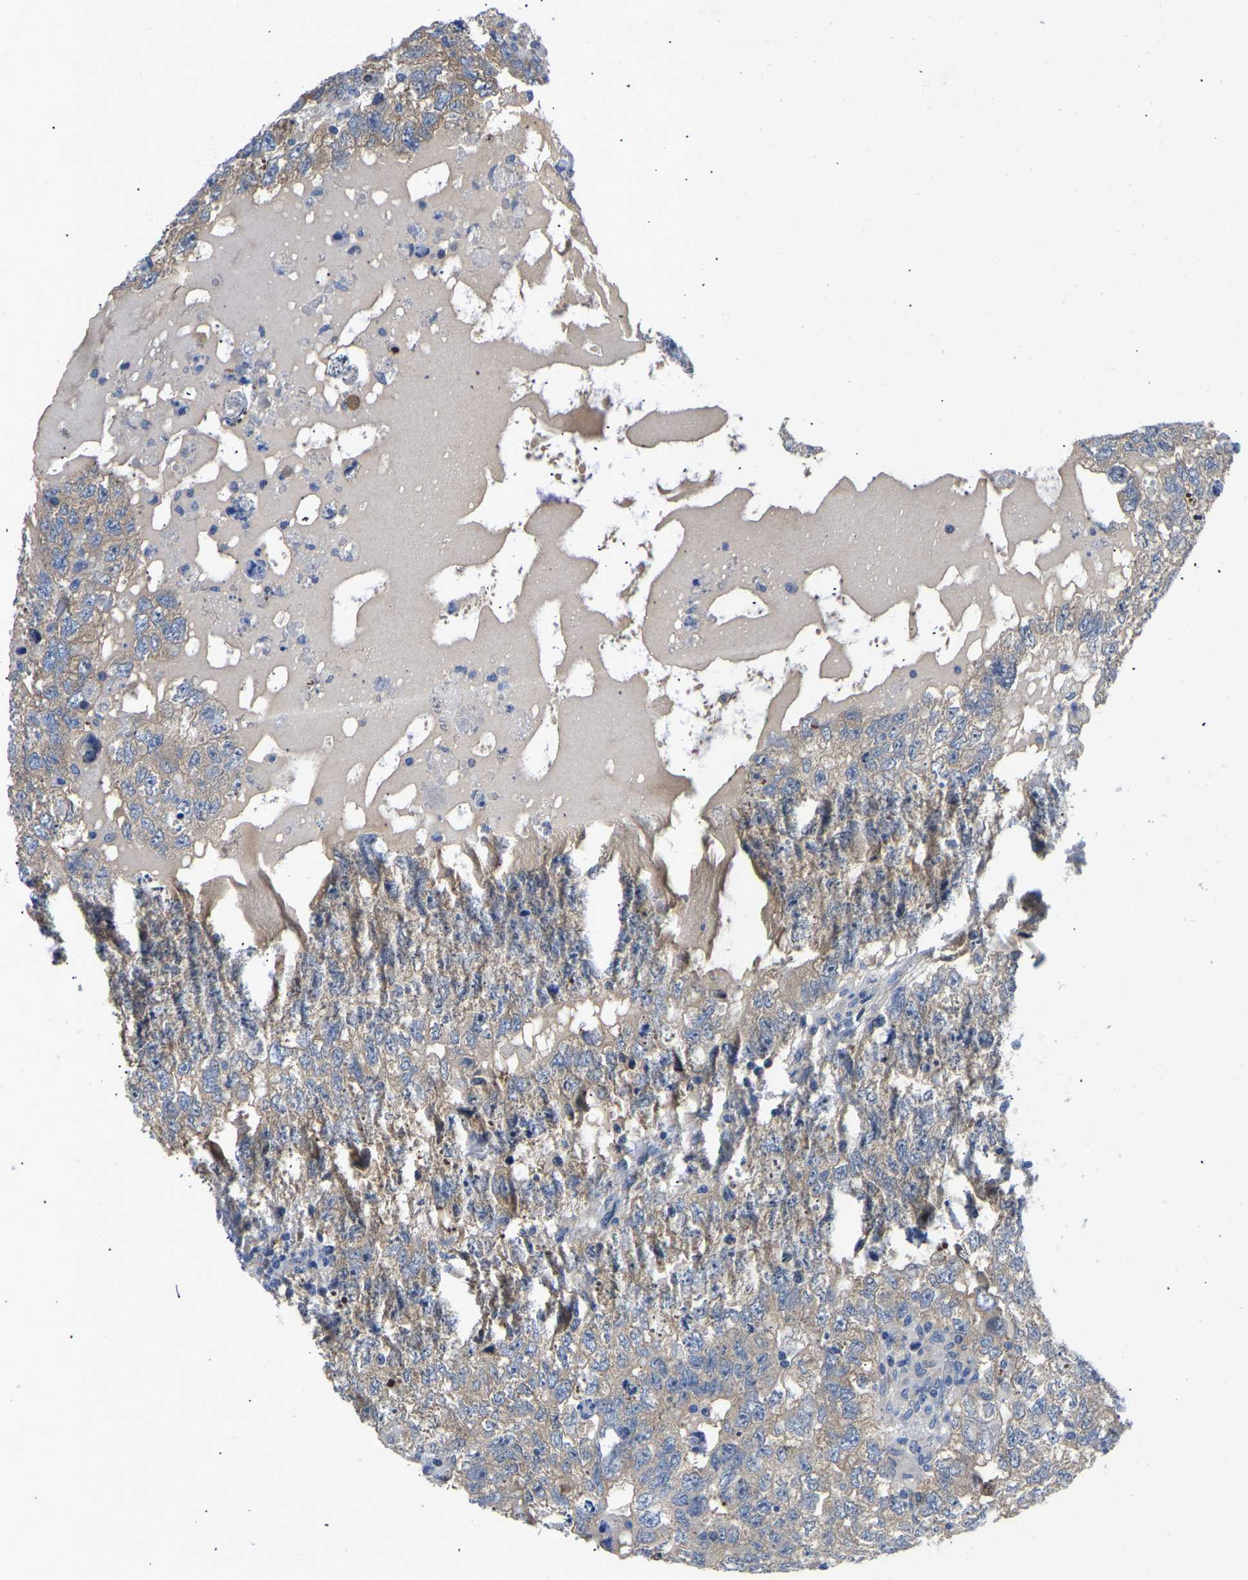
{"staining": {"intensity": "weak", "quantity": ">75%", "location": "cytoplasmic/membranous"}, "tissue": "testis cancer", "cell_type": "Tumor cells", "image_type": "cancer", "snomed": [{"axis": "morphology", "description": "Carcinoma, Embryonal, NOS"}, {"axis": "topography", "description": "Testis"}], "caption": "Immunohistochemistry (IHC) histopathology image of testis embryonal carcinoma stained for a protein (brown), which exhibits low levels of weak cytoplasmic/membranous staining in about >75% of tumor cells.", "gene": "ABCA10", "patient": {"sex": "male", "age": 36}}